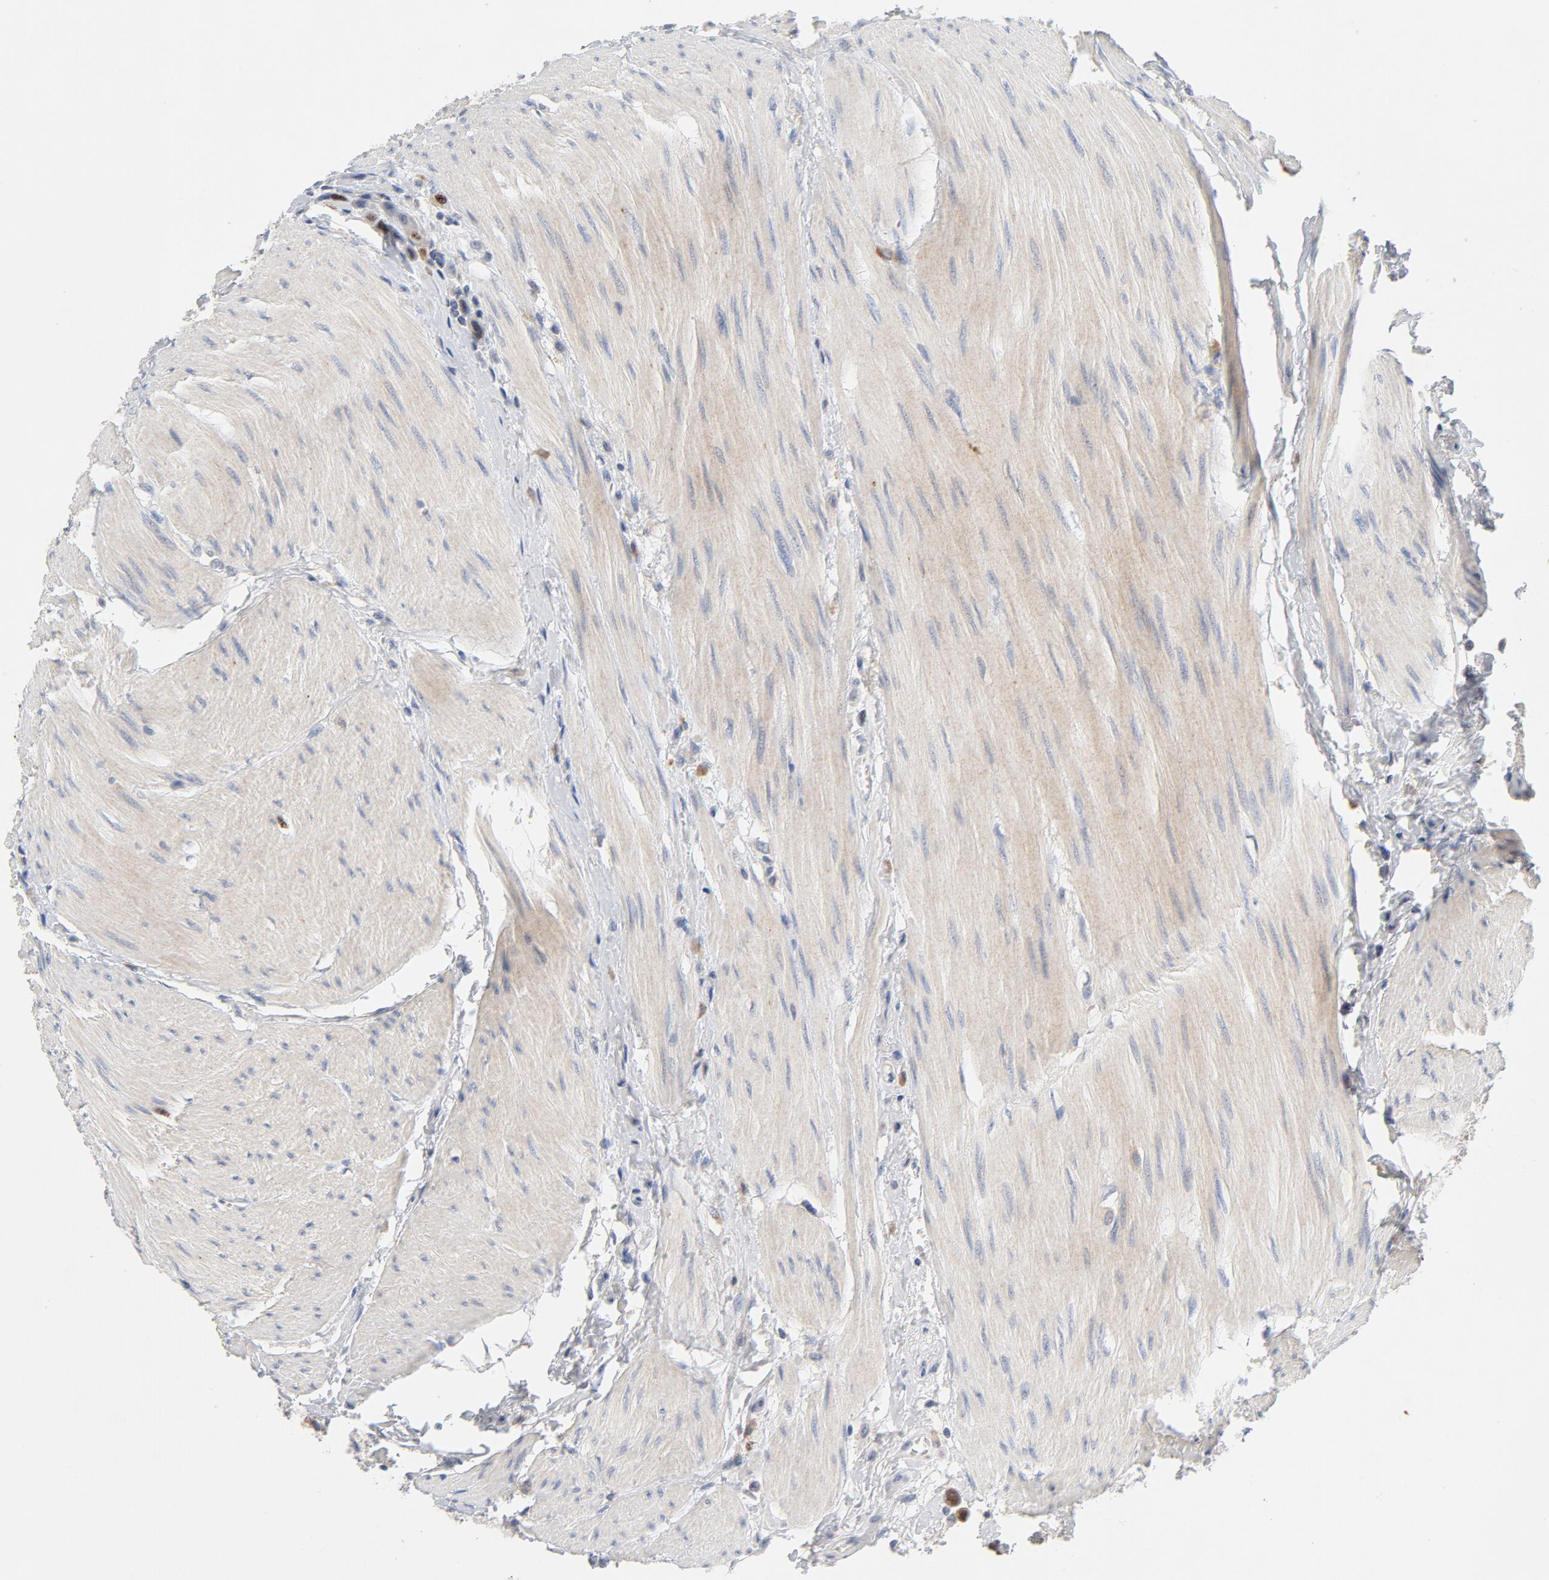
{"staining": {"intensity": "moderate", "quantity": "25%-75%", "location": "nuclear"}, "tissue": "urothelial cancer", "cell_type": "Tumor cells", "image_type": "cancer", "snomed": [{"axis": "morphology", "description": "Urothelial carcinoma, High grade"}, {"axis": "topography", "description": "Urinary bladder"}], "caption": "High-grade urothelial carcinoma stained with a brown dye demonstrates moderate nuclear positive positivity in about 25%-75% of tumor cells.", "gene": "BIRC5", "patient": {"sex": "male", "age": 50}}